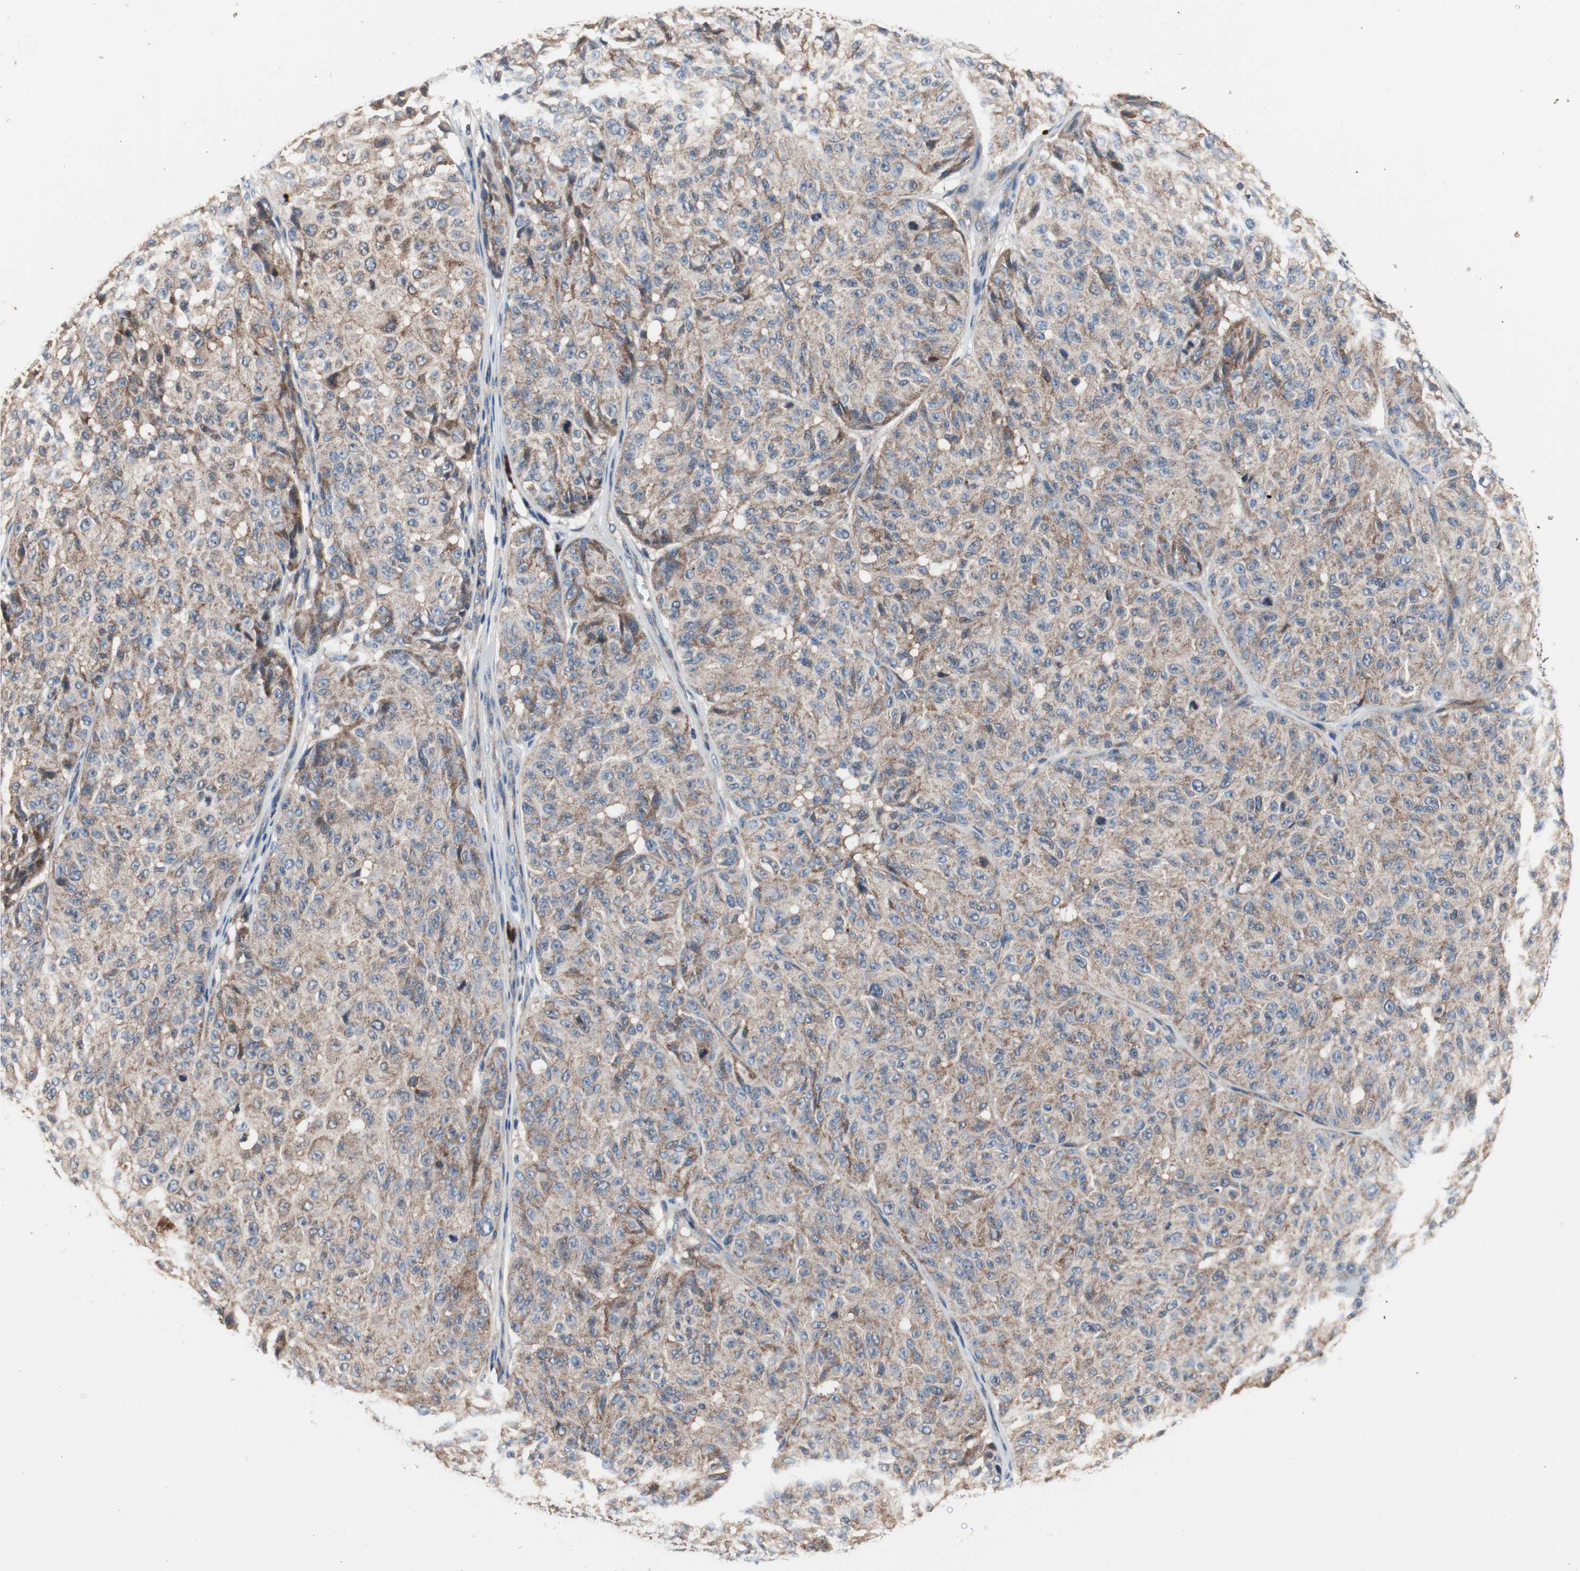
{"staining": {"intensity": "weak", "quantity": ">75%", "location": "cytoplasmic/membranous"}, "tissue": "melanoma", "cell_type": "Tumor cells", "image_type": "cancer", "snomed": [{"axis": "morphology", "description": "Malignant melanoma, NOS"}, {"axis": "topography", "description": "Skin"}], "caption": "This histopathology image shows immunohistochemistry (IHC) staining of malignant melanoma, with low weak cytoplasmic/membranous expression in about >75% of tumor cells.", "gene": "PRDX2", "patient": {"sex": "female", "age": 46}}